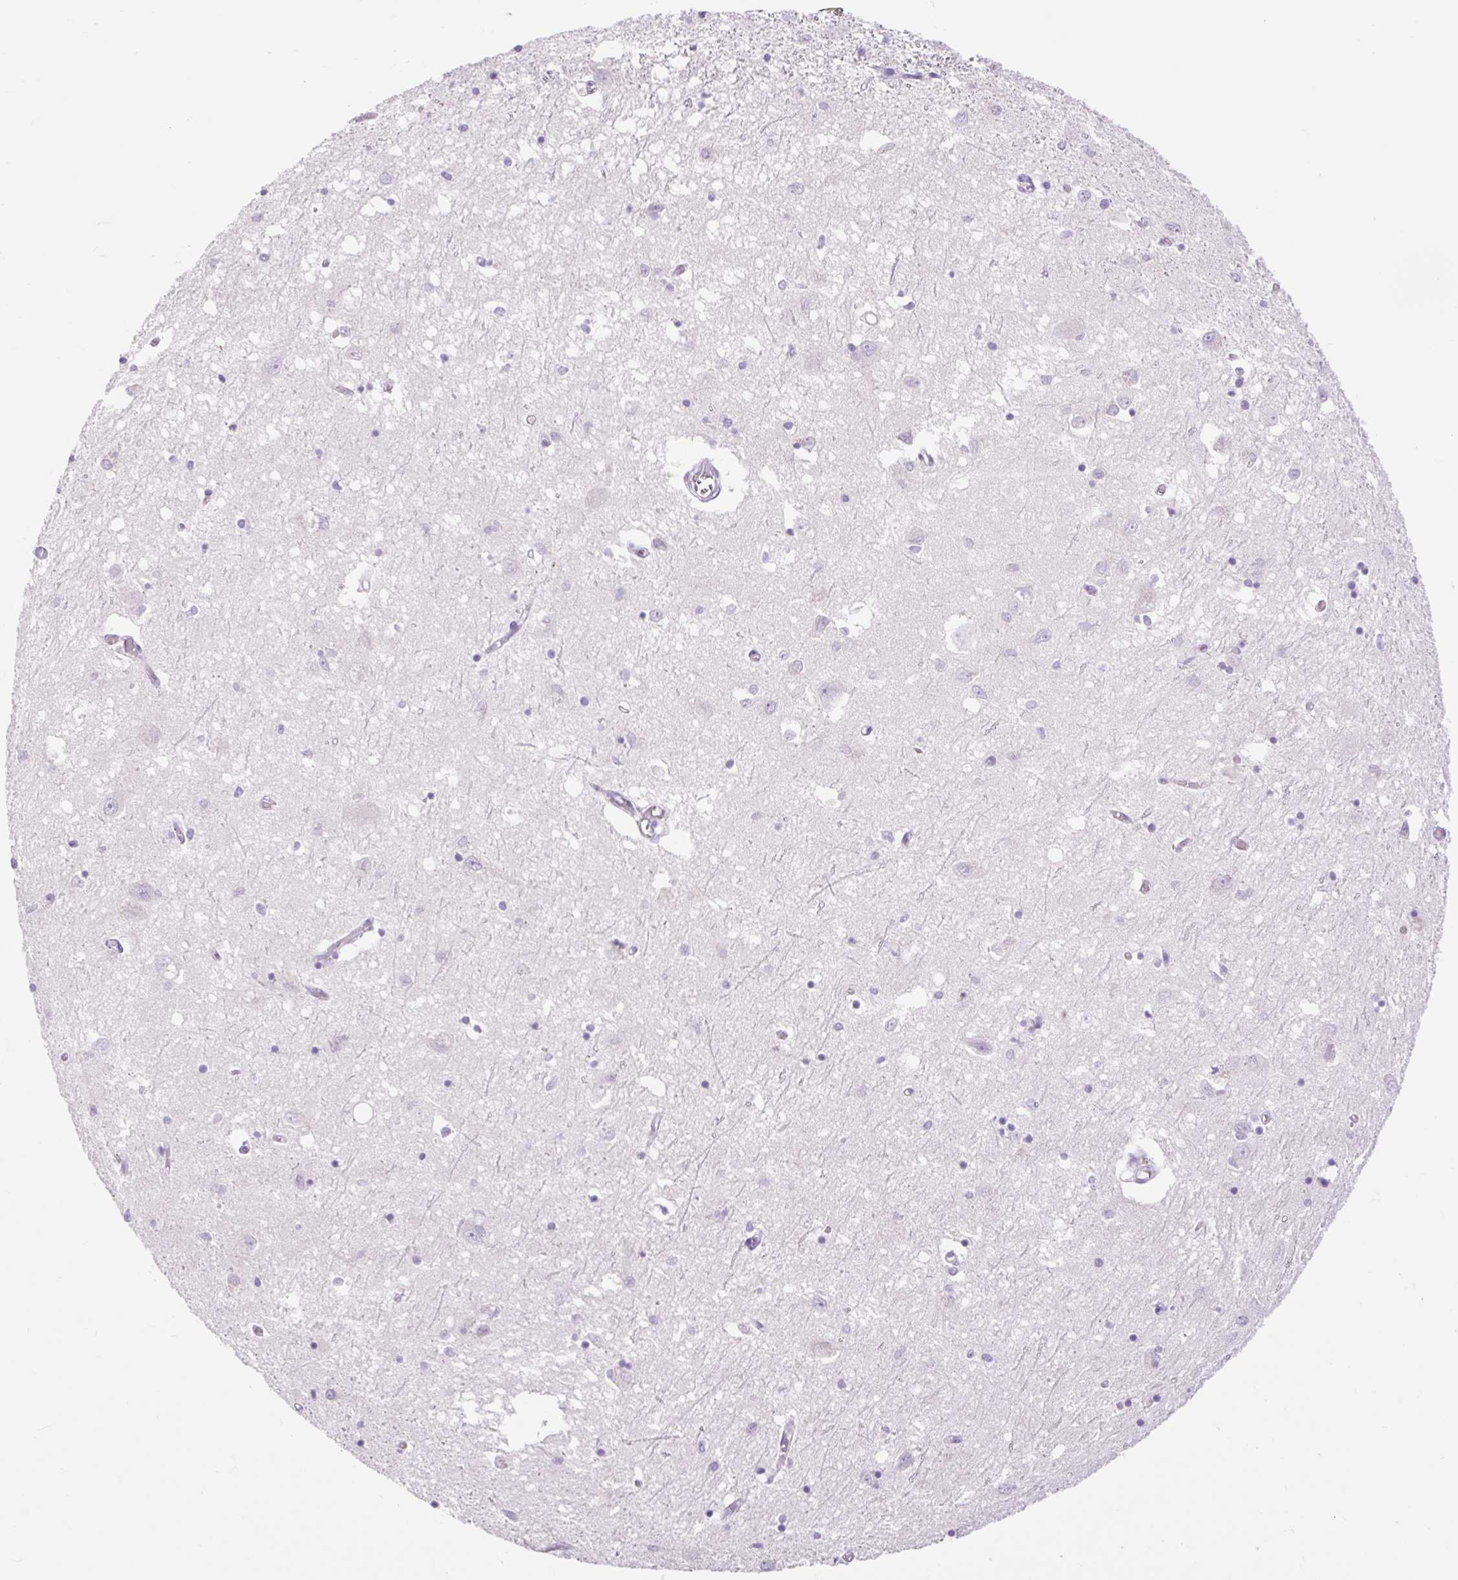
{"staining": {"intensity": "negative", "quantity": "none", "location": "none"}, "tissue": "caudate", "cell_type": "Glial cells", "image_type": "normal", "snomed": [{"axis": "morphology", "description": "Normal tissue, NOS"}, {"axis": "topography", "description": "Lateral ventricle wall"}], "caption": "A high-resolution histopathology image shows immunohistochemistry (IHC) staining of benign caudate, which reveals no significant positivity in glial cells. Brightfield microscopy of IHC stained with DAB (3,3'-diaminobenzidine) (brown) and hematoxylin (blue), captured at high magnification.", "gene": "SLC25A40", "patient": {"sex": "male", "age": 70}}